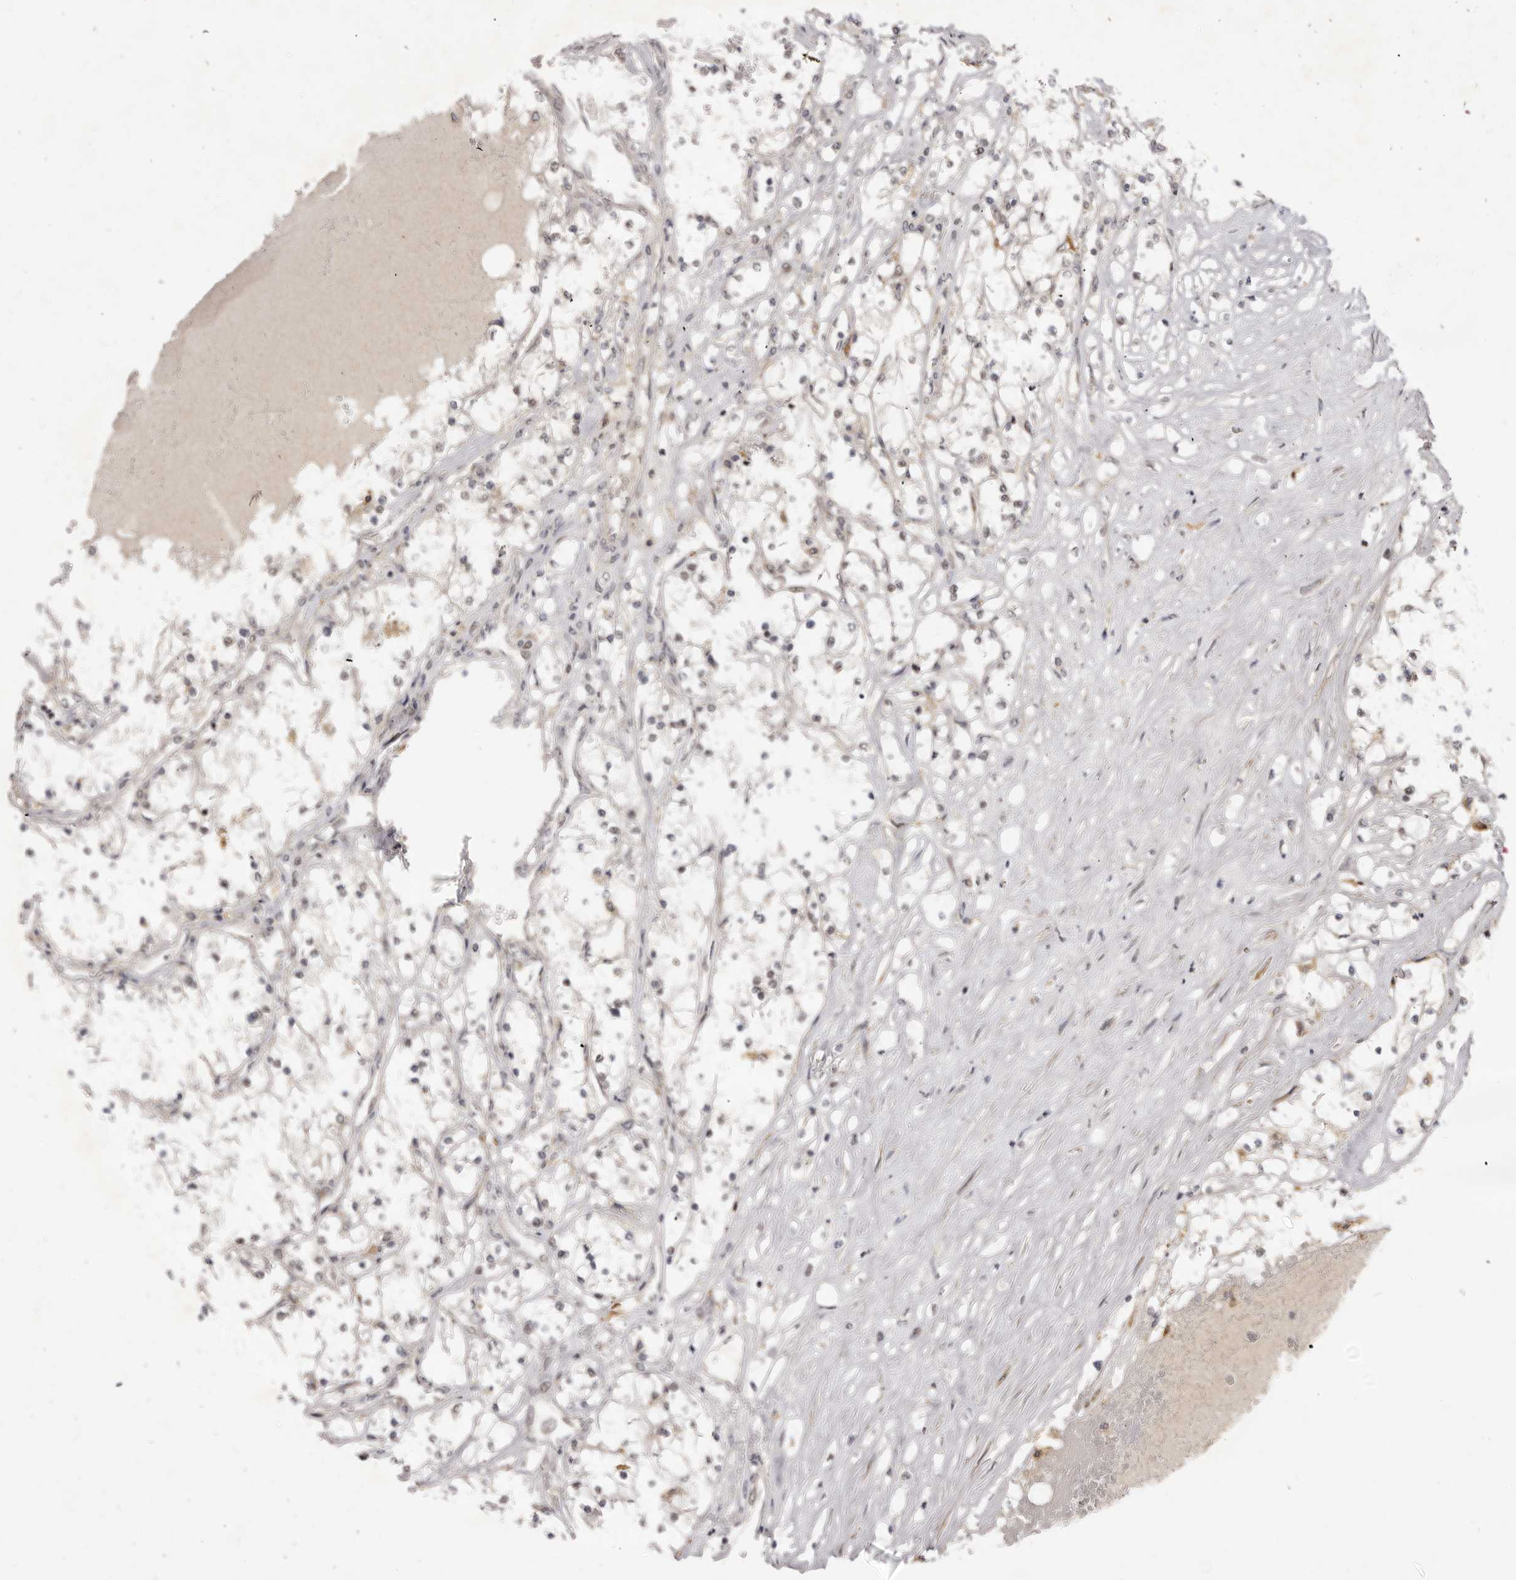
{"staining": {"intensity": "negative", "quantity": "none", "location": "none"}, "tissue": "renal cancer", "cell_type": "Tumor cells", "image_type": "cancer", "snomed": [{"axis": "morphology", "description": "Normal tissue, NOS"}, {"axis": "morphology", "description": "Adenocarcinoma, NOS"}, {"axis": "topography", "description": "Kidney"}], "caption": "Adenocarcinoma (renal) was stained to show a protein in brown. There is no significant positivity in tumor cells.", "gene": "ZNF326", "patient": {"sex": "male", "age": 68}}